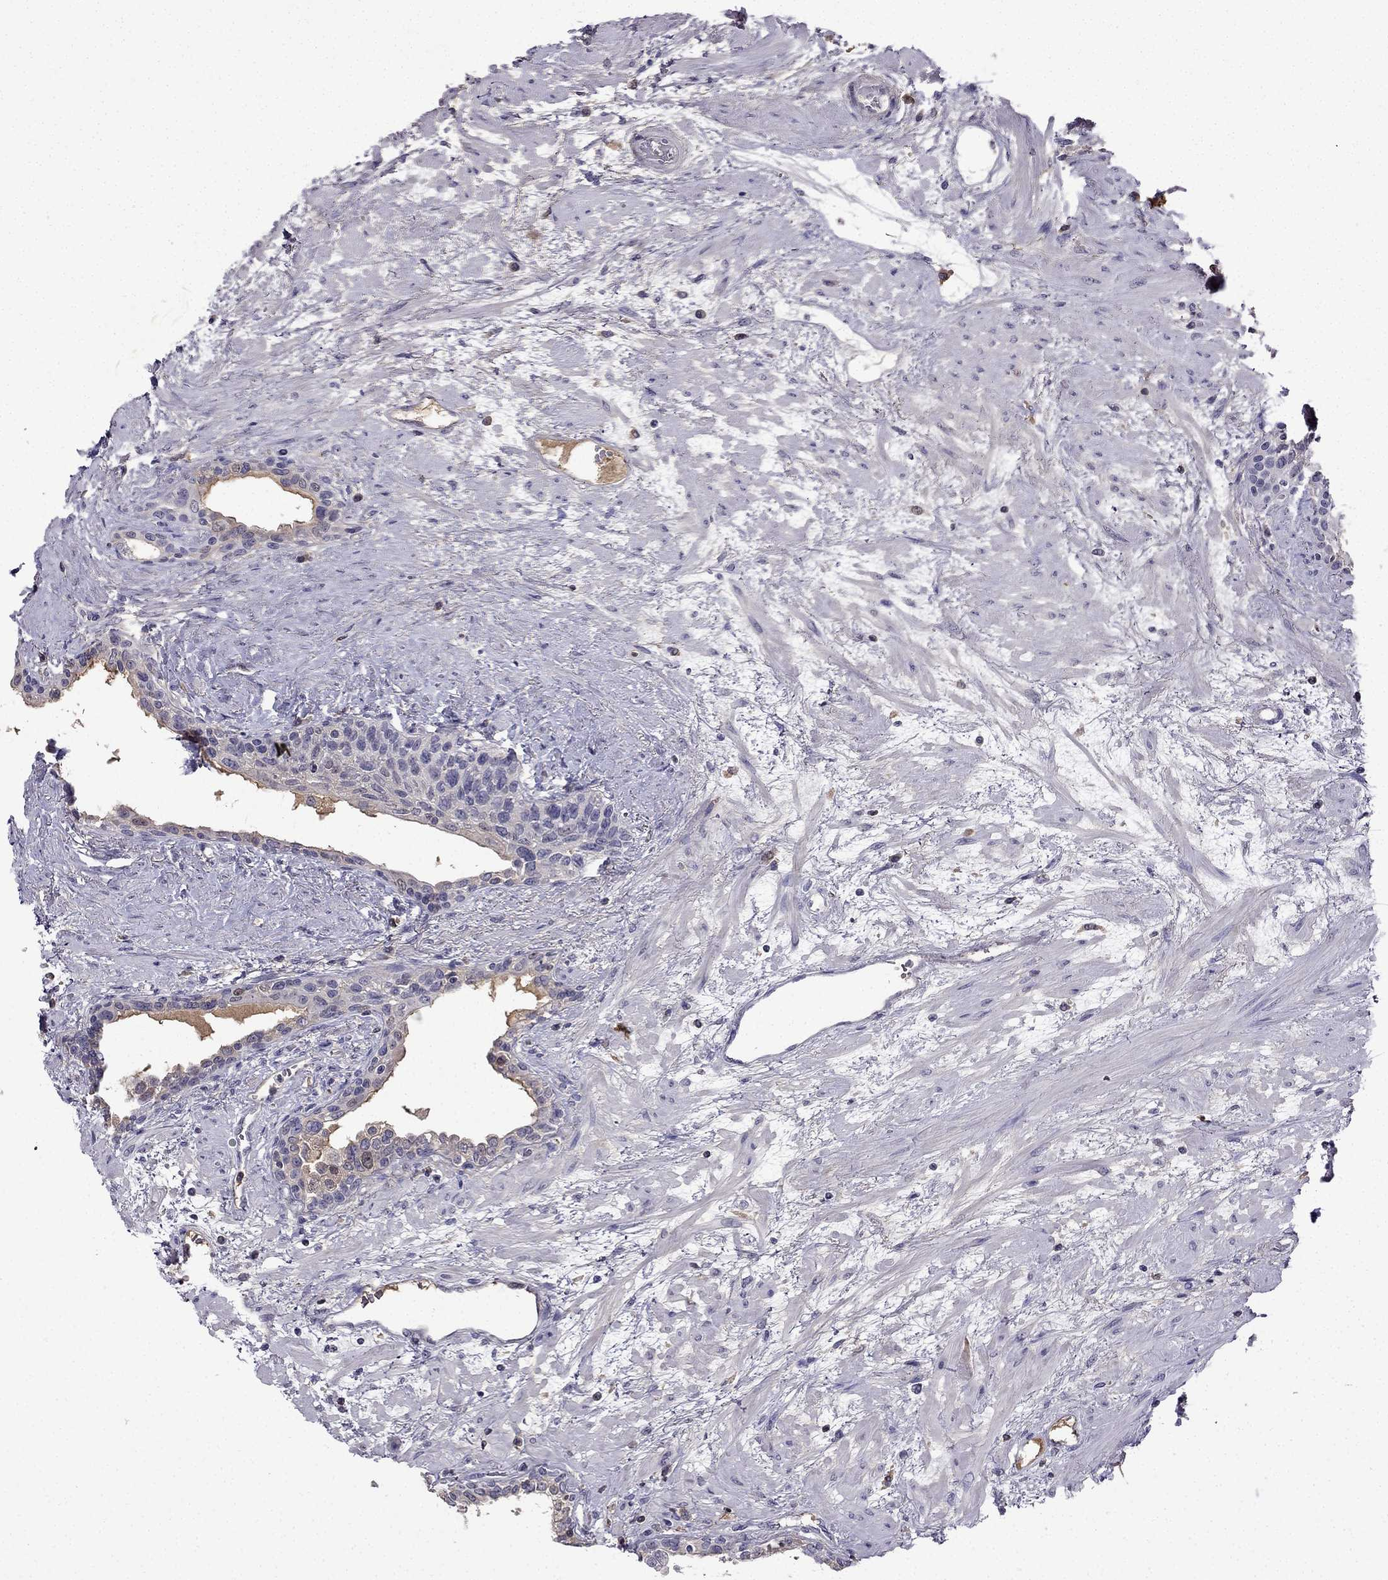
{"staining": {"intensity": "negative", "quantity": "none", "location": "none"}, "tissue": "prostate", "cell_type": "Glandular cells", "image_type": "normal", "snomed": [{"axis": "morphology", "description": "Normal tissue, NOS"}, {"axis": "topography", "description": "Prostate"}], "caption": "DAB immunohistochemical staining of normal prostate exhibits no significant staining in glandular cells.", "gene": "UHRF1", "patient": {"sex": "male", "age": 63}}